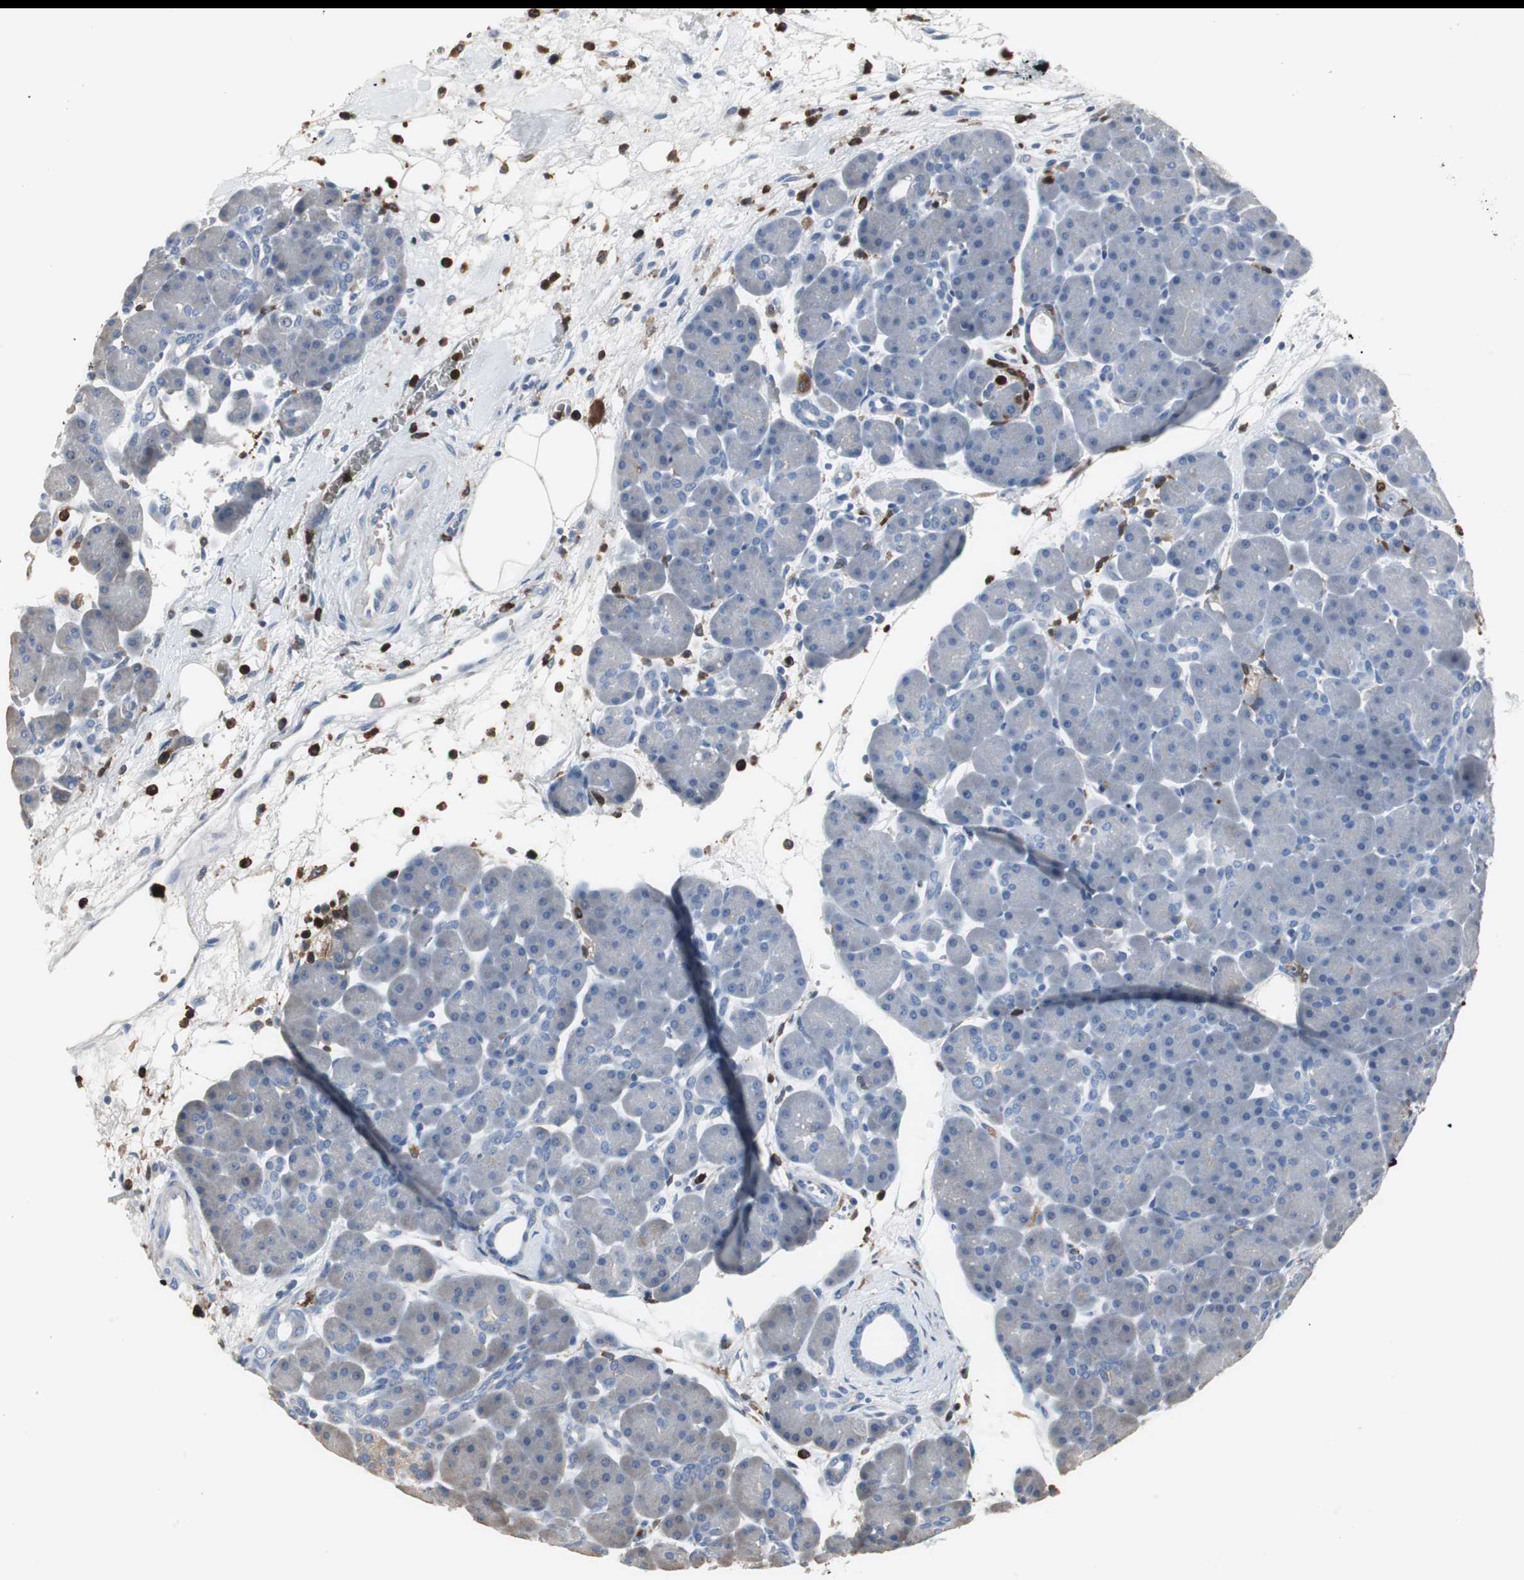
{"staining": {"intensity": "negative", "quantity": "none", "location": "none"}, "tissue": "pancreas", "cell_type": "Exocrine glandular cells", "image_type": "normal", "snomed": [{"axis": "morphology", "description": "Normal tissue, NOS"}, {"axis": "topography", "description": "Pancreas"}], "caption": "Exocrine glandular cells show no significant protein expression in normal pancreas. (Immunohistochemistry, brightfield microscopy, high magnification).", "gene": "NCF2", "patient": {"sex": "male", "age": 66}}